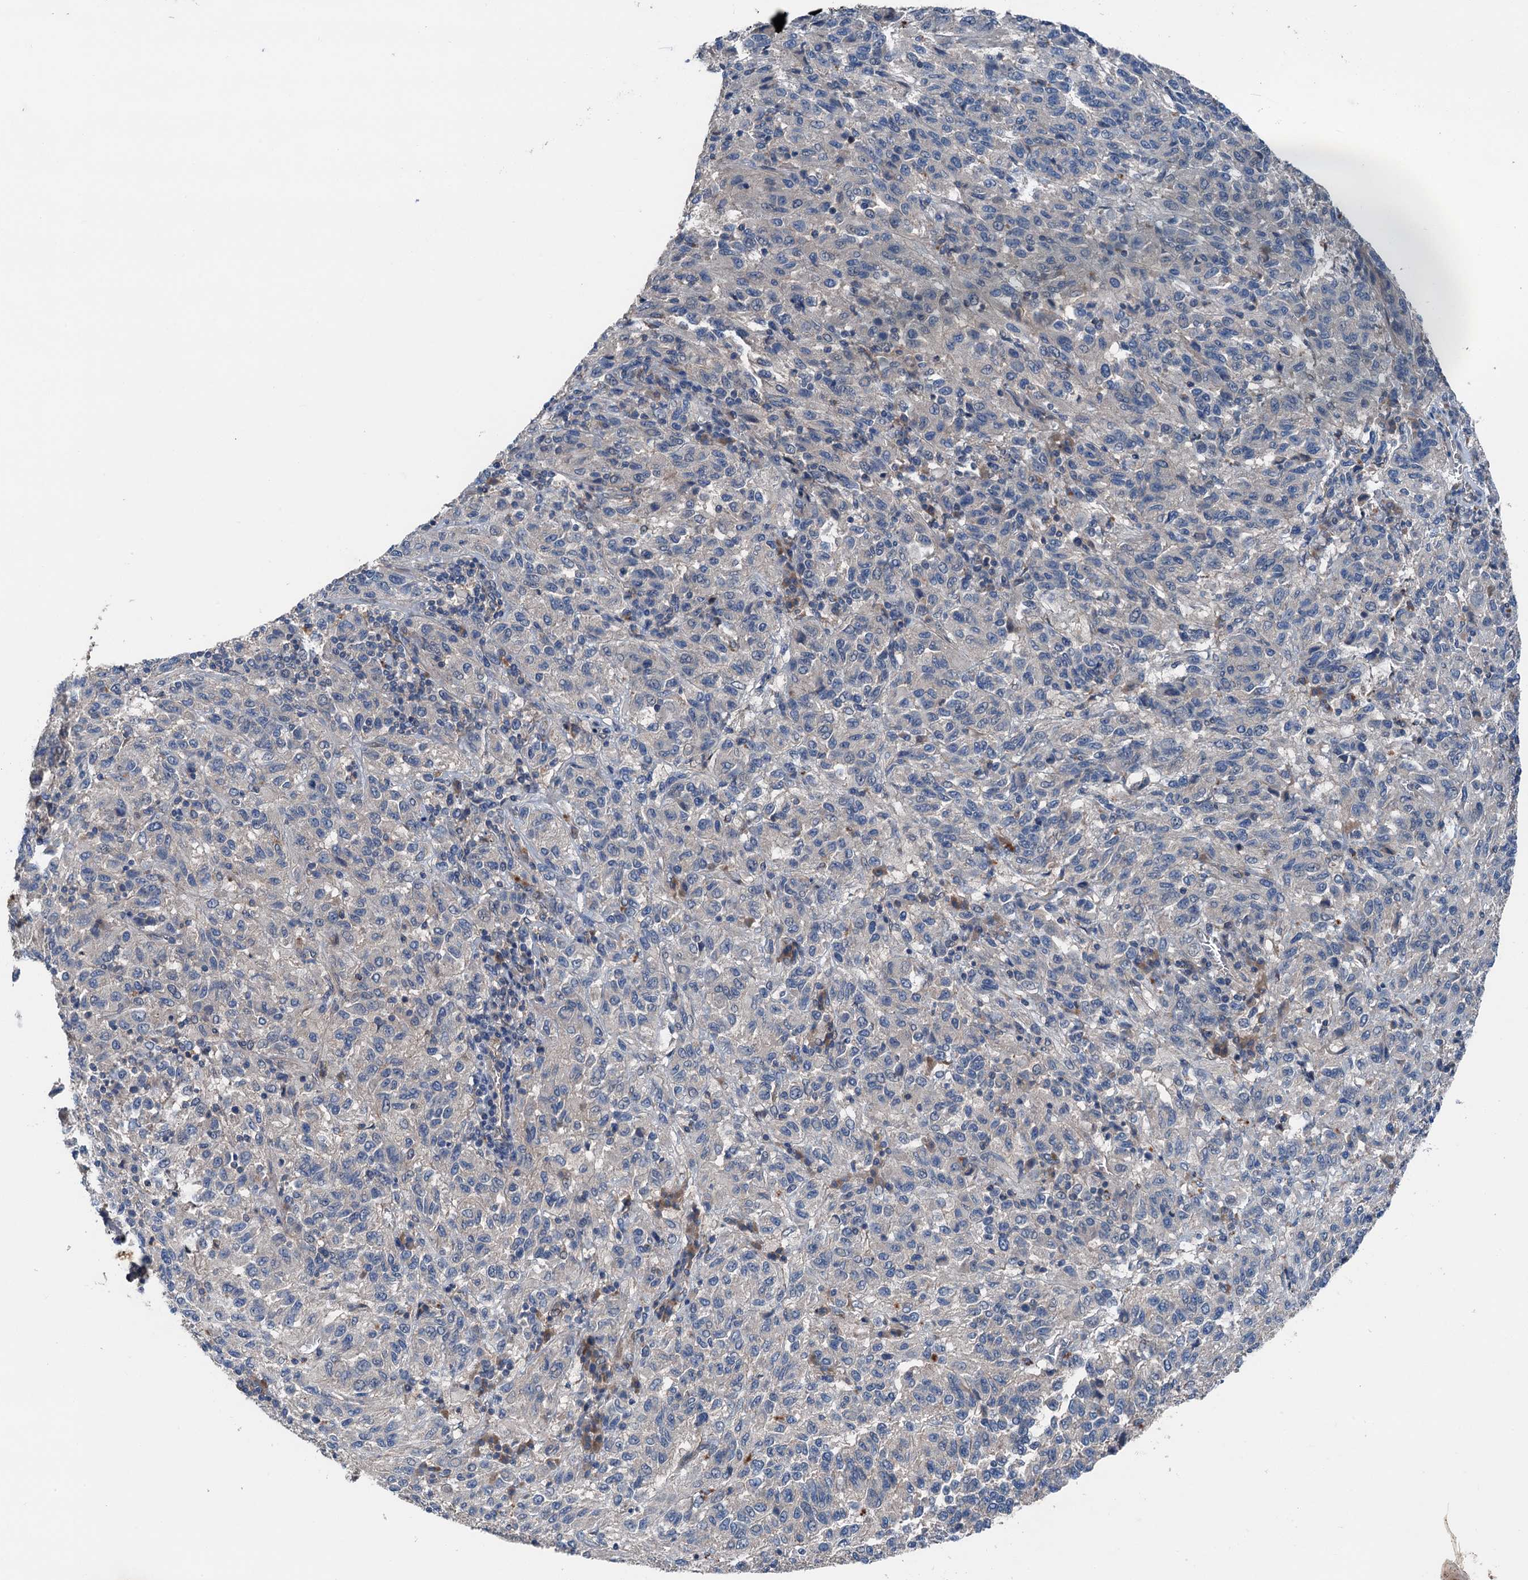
{"staining": {"intensity": "negative", "quantity": "none", "location": "none"}, "tissue": "melanoma", "cell_type": "Tumor cells", "image_type": "cancer", "snomed": [{"axis": "morphology", "description": "Malignant melanoma, Metastatic site"}, {"axis": "topography", "description": "Lung"}], "caption": "Melanoma was stained to show a protein in brown. There is no significant staining in tumor cells. (DAB immunohistochemistry (IHC) visualized using brightfield microscopy, high magnification).", "gene": "SLC2A10", "patient": {"sex": "male", "age": 64}}